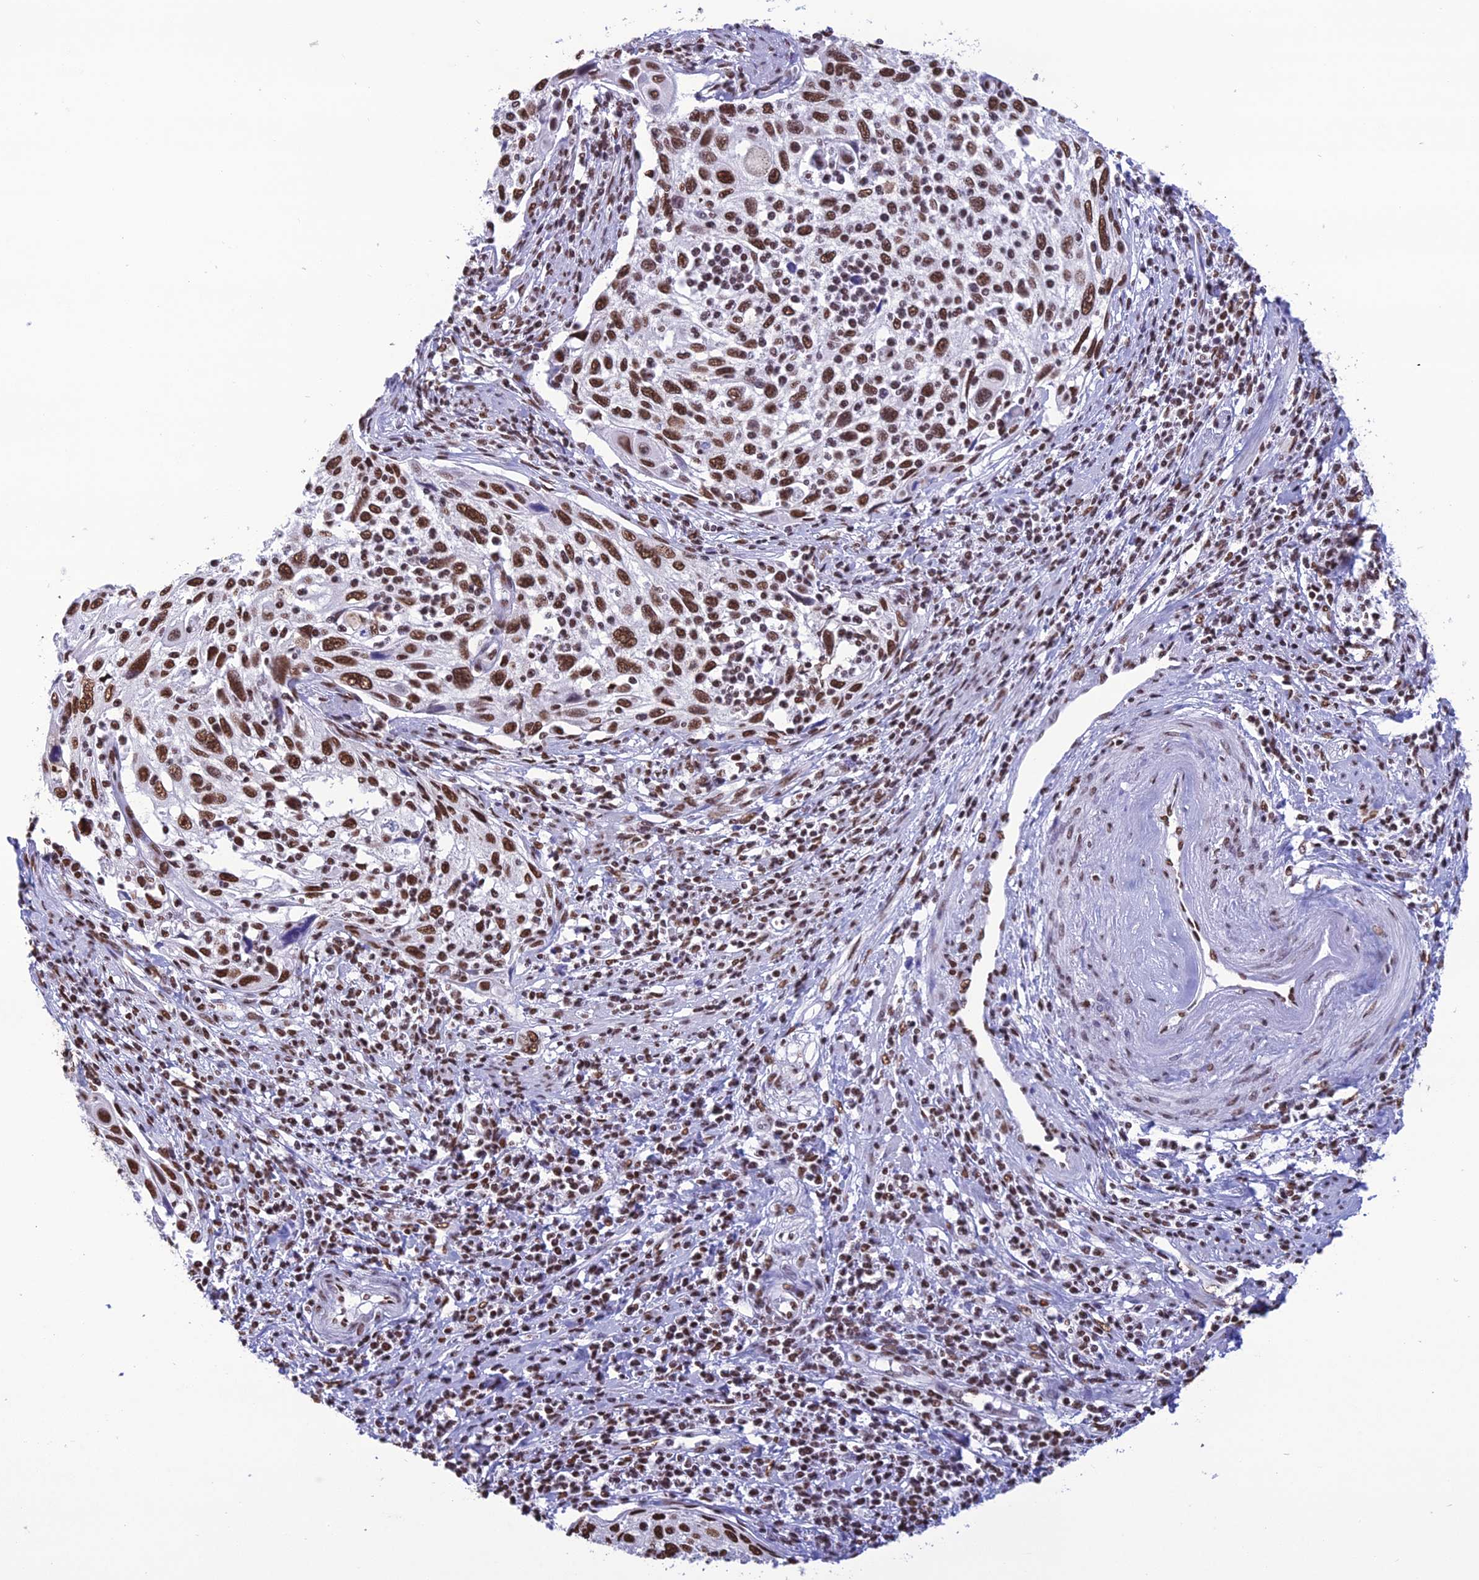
{"staining": {"intensity": "strong", "quantity": ">75%", "location": "nuclear"}, "tissue": "cervical cancer", "cell_type": "Tumor cells", "image_type": "cancer", "snomed": [{"axis": "morphology", "description": "Squamous cell carcinoma, NOS"}, {"axis": "topography", "description": "Cervix"}], "caption": "High-power microscopy captured an immunohistochemistry (IHC) photomicrograph of squamous cell carcinoma (cervical), revealing strong nuclear positivity in approximately >75% of tumor cells.", "gene": "PRAMEF12", "patient": {"sex": "female", "age": 70}}